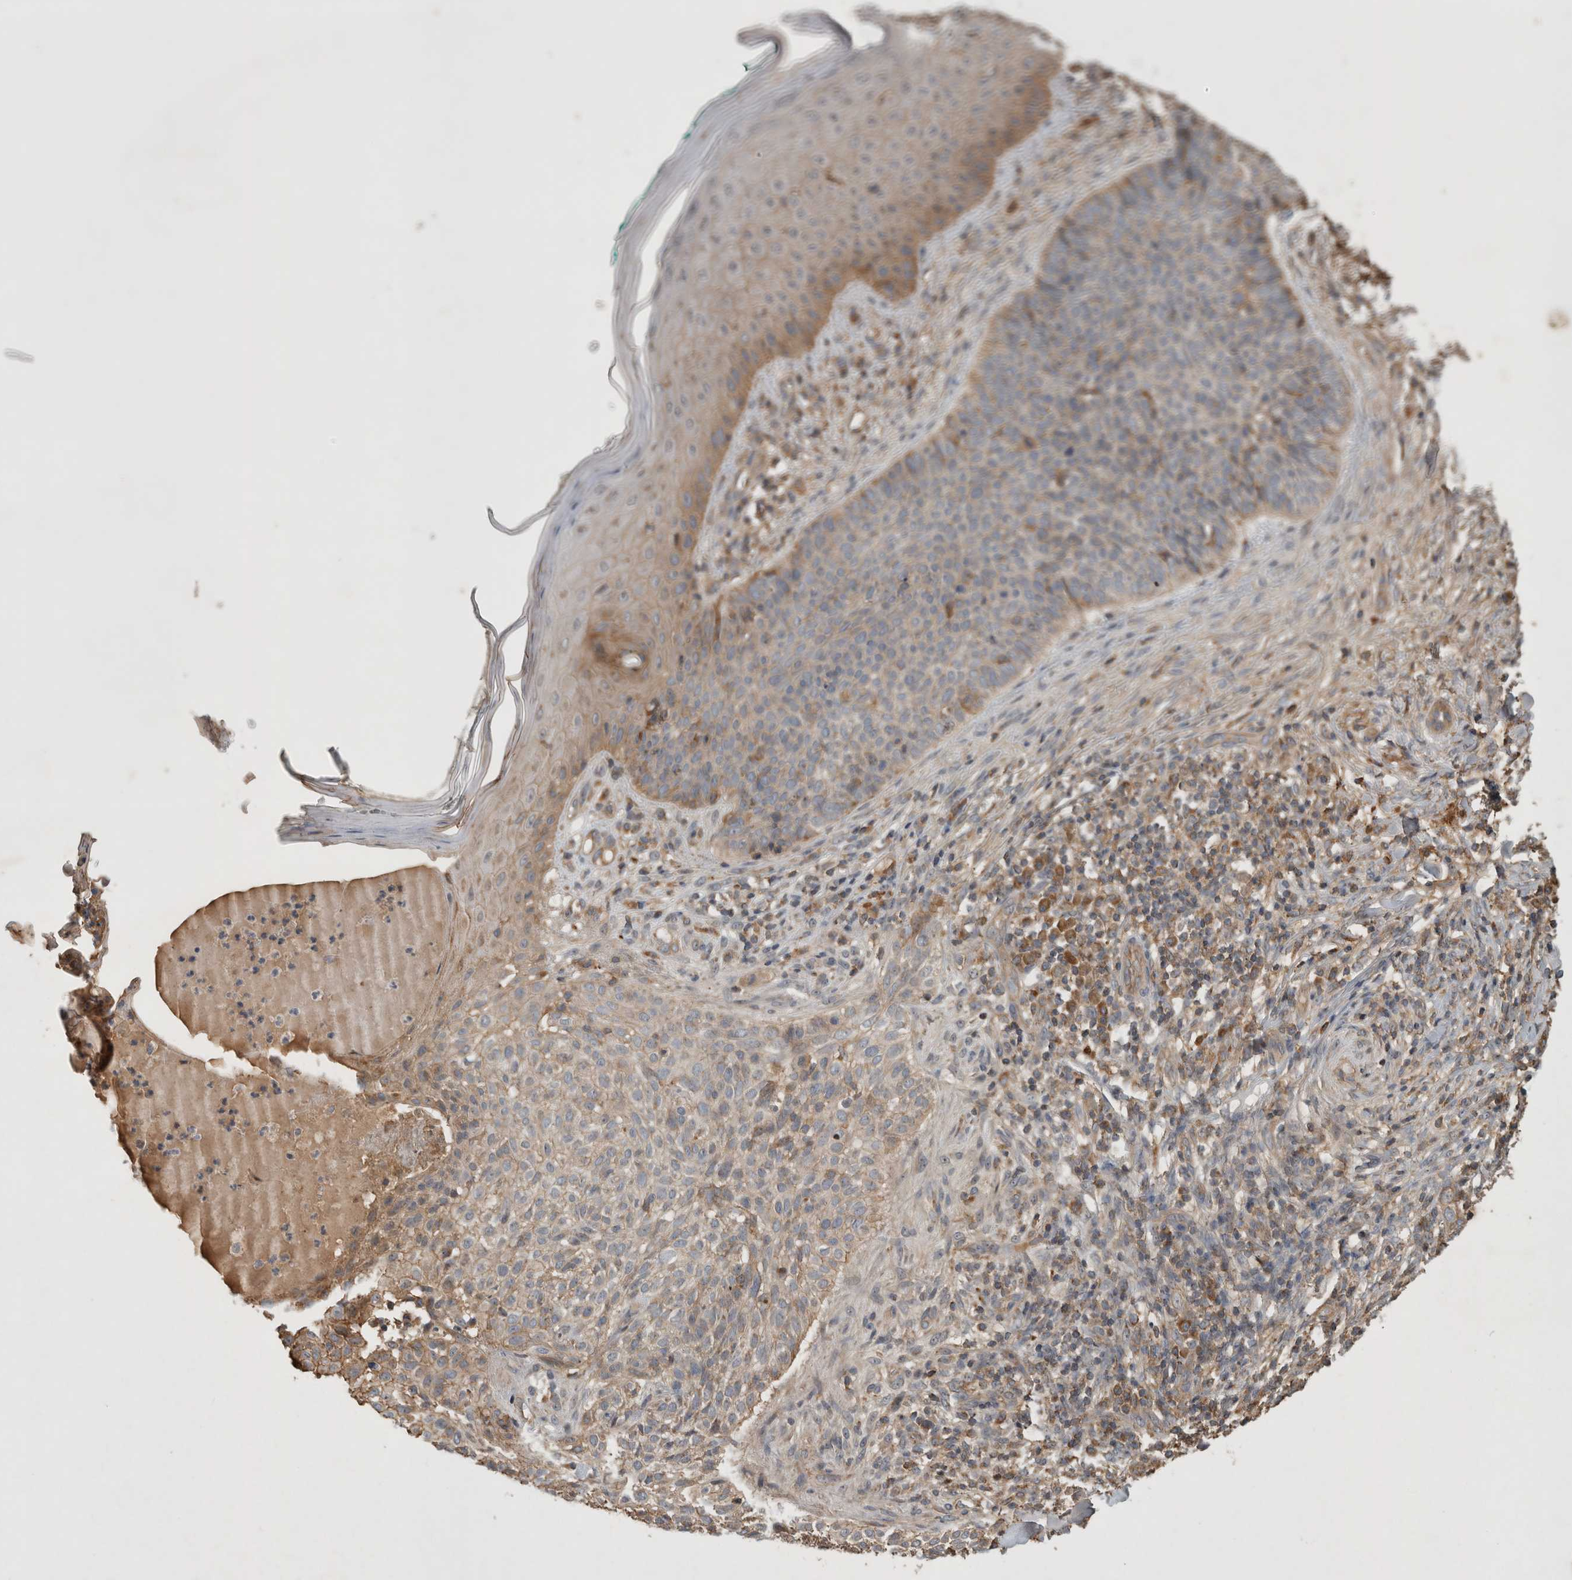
{"staining": {"intensity": "weak", "quantity": "25%-75%", "location": "cytoplasmic/membranous"}, "tissue": "skin cancer", "cell_type": "Tumor cells", "image_type": "cancer", "snomed": [{"axis": "morphology", "description": "Normal tissue, NOS"}, {"axis": "morphology", "description": "Basal cell carcinoma"}, {"axis": "topography", "description": "Skin"}], "caption": "Skin cancer stained with IHC displays weak cytoplasmic/membranous positivity in about 25%-75% of tumor cells.", "gene": "SERAC1", "patient": {"sex": "male", "age": 67}}